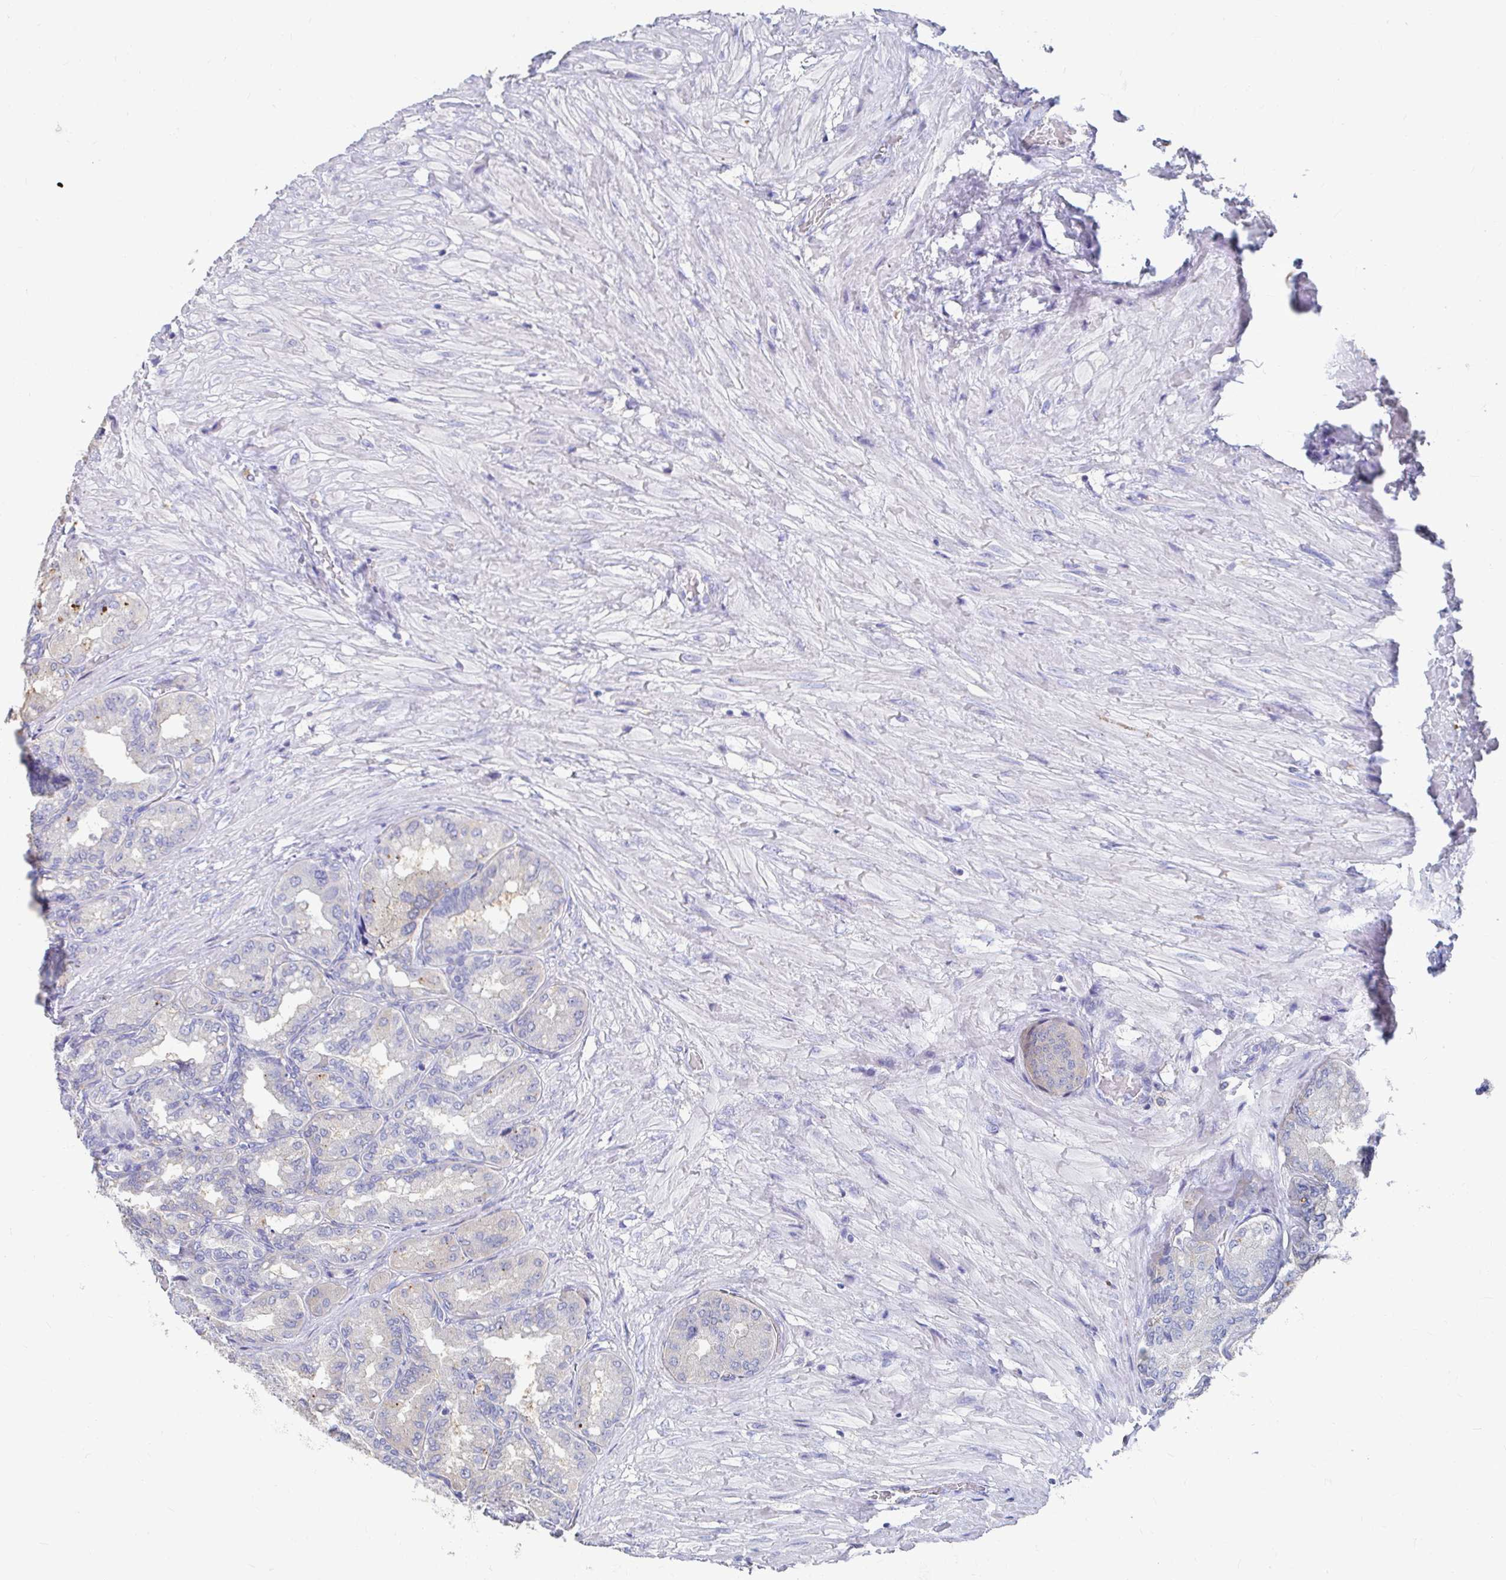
{"staining": {"intensity": "moderate", "quantity": "<25%", "location": "cytoplasmic/membranous"}, "tissue": "seminal vesicle", "cell_type": "Glandular cells", "image_type": "normal", "snomed": [{"axis": "morphology", "description": "Normal tissue, NOS"}, {"axis": "topography", "description": "Seminal veicle"}], "caption": "There is low levels of moderate cytoplasmic/membranous staining in glandular cells of benign seminal vesicle, as demonstrated by immunohistochemical staining (brown color).", "gene": "LAMC3", "patient": {"sex": "male", "age": 68}}